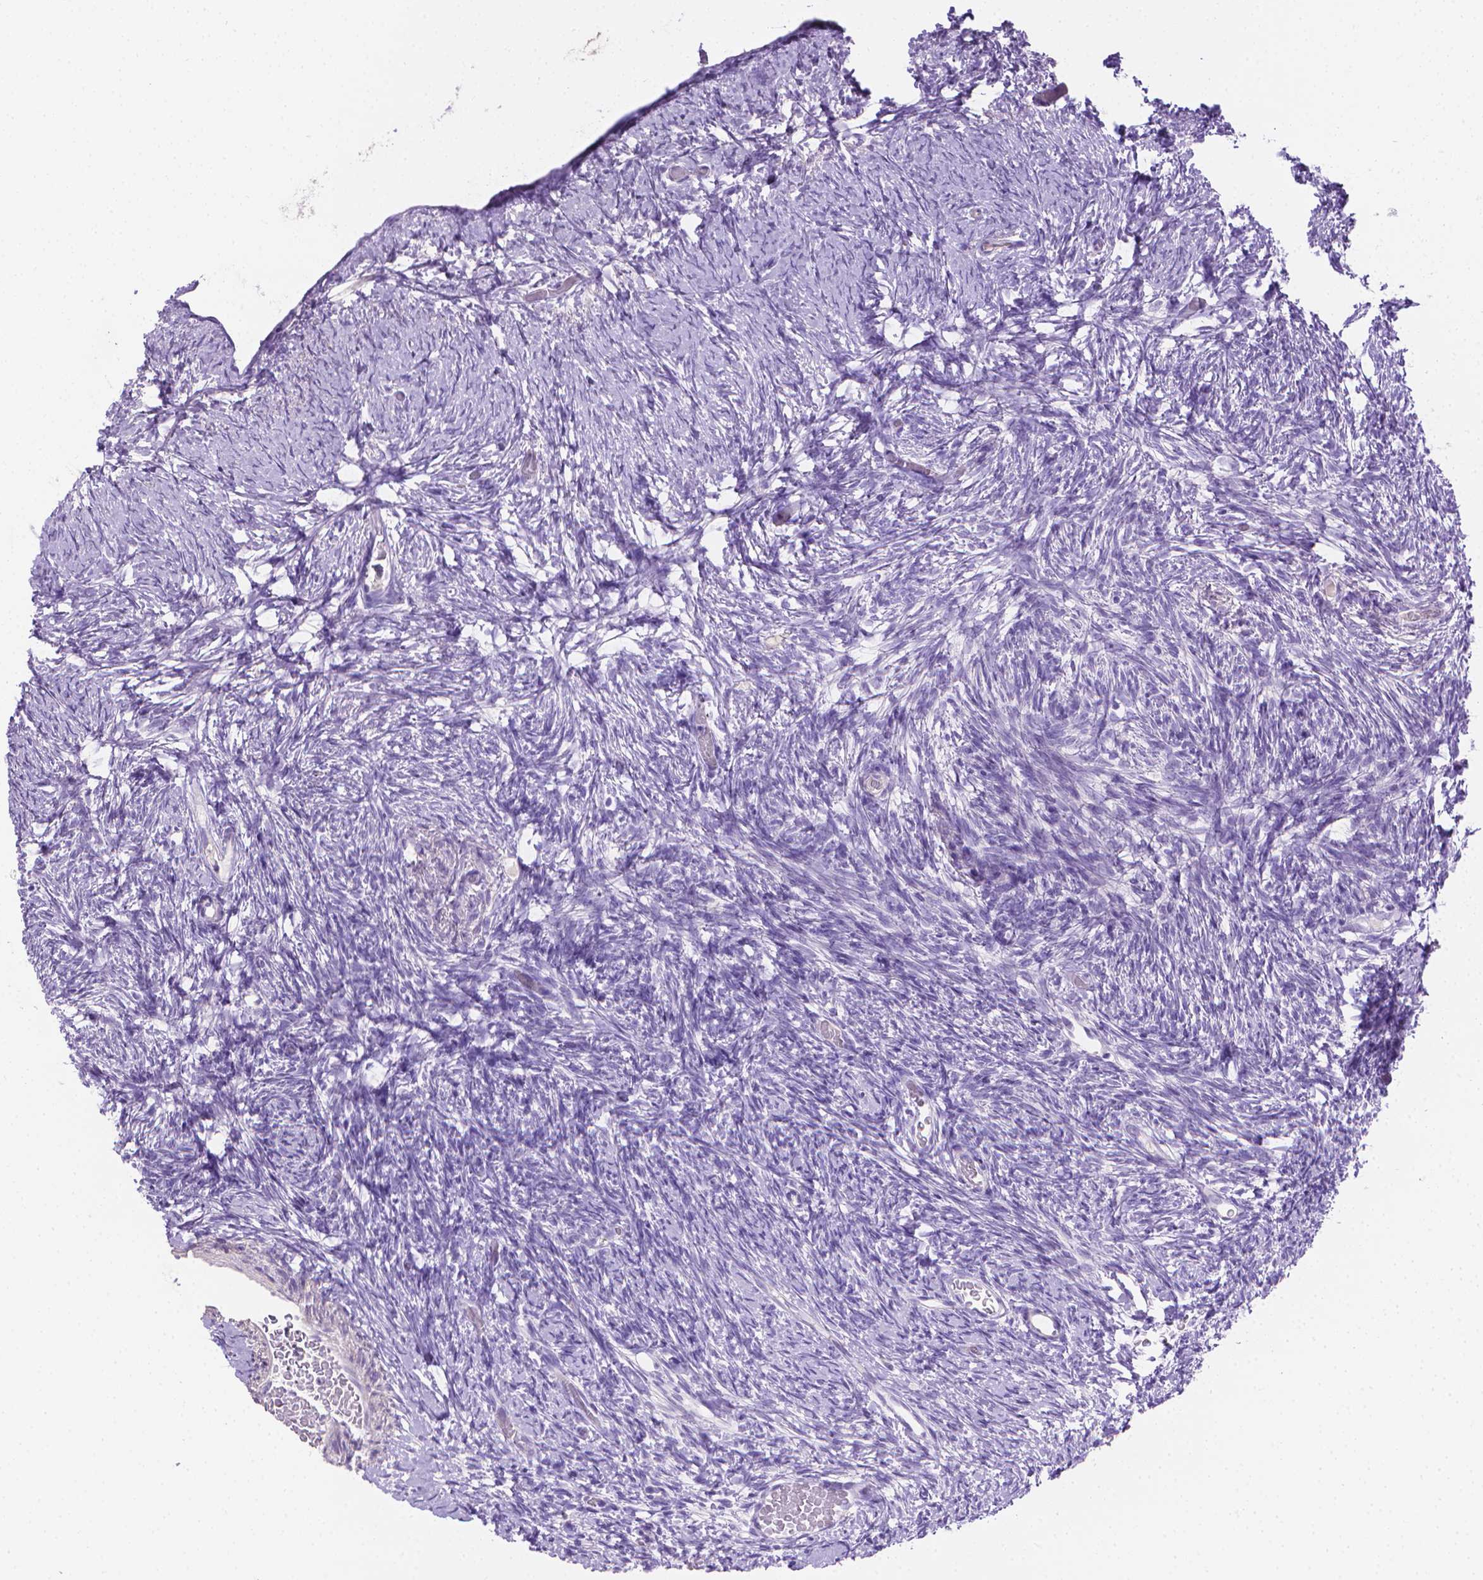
{"staining": {"intensity": "negative", "quantity": "none", "location": "none"}, "tissue": "ovary", "cell_type": "Ovarian stroma cells", "image_type": "normal", "snomed": [{"axis": "morphology", "description": "Normal tissue, NOS"}, {"axis": "topography", "description": "Ovary"}], "caption": "DAB (3,3'-diaminobenzidine) immunohistochemical staining of unremarkable ovary reveals no significant staining in ovarian stroma cells.", "gene": "PNMA2", "patient": {"sex": "female", "age": 39}}